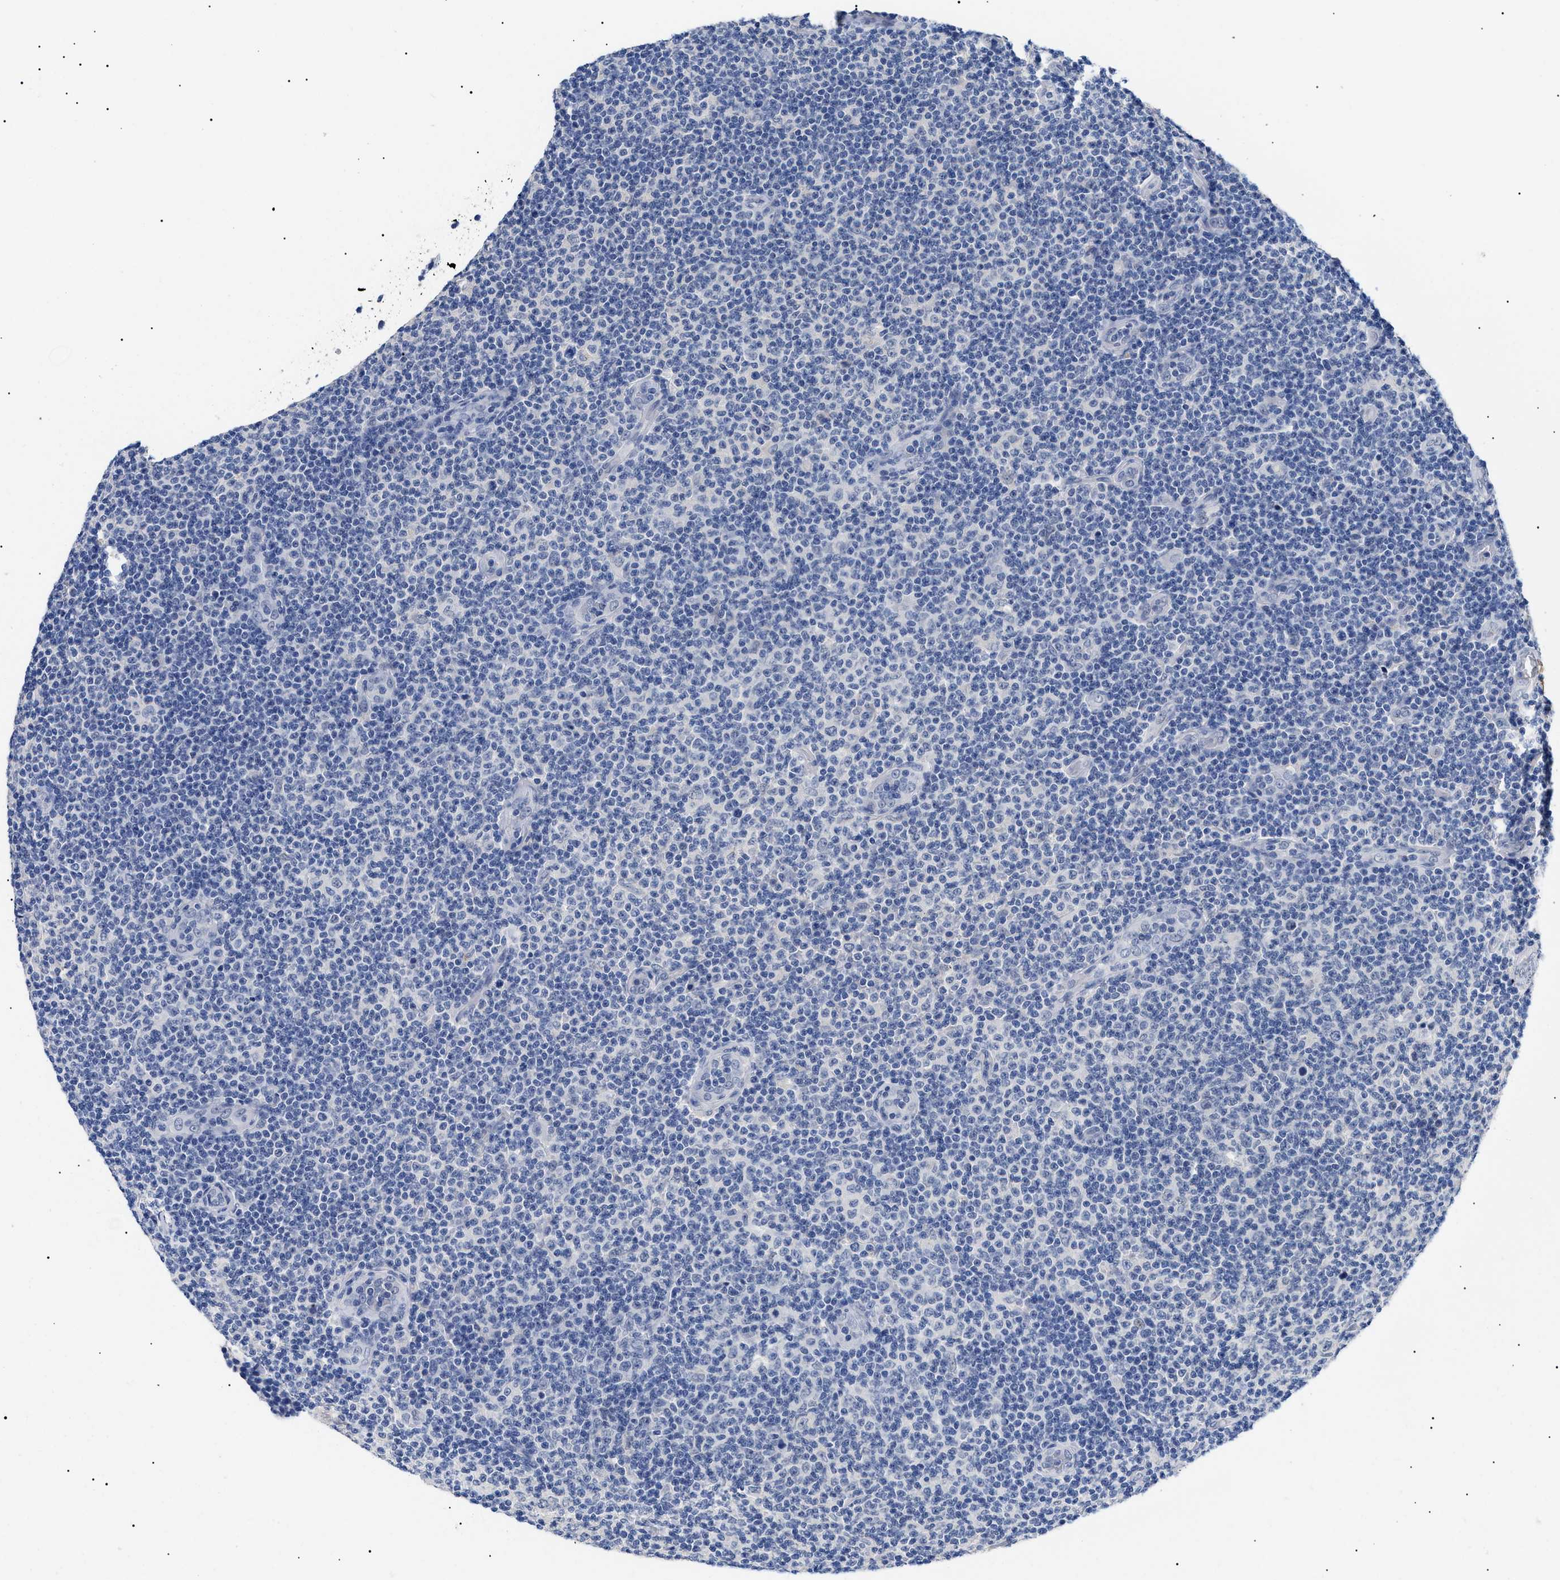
{"staining": {"intensity": "negative", "quantity": "none", "location": "none"}, "tissue": "lymphoma", "cell_type": "Tumor cells", "image_type": "cancer", "snomed": [{"axis": "morphology", "description": "Malignant lymphoma, non-Hodgkin's type, Low grade"}, {"axis": "topography", "description": "Lymph node"}], "caption": "An immunohistochemistry (IHC) micrograph of lymphoma is shown. There is no staining in tumor cells of lymphoma. Brightfield microscopy of immunohistochemistry (IHC) stained with DAB (3,3'-diaminobenzidine) (brown) and hematoxylin (blue), captured at high magnification.", "gene": "PRRT2", "patient": {"sex": "male", "age": 83}}